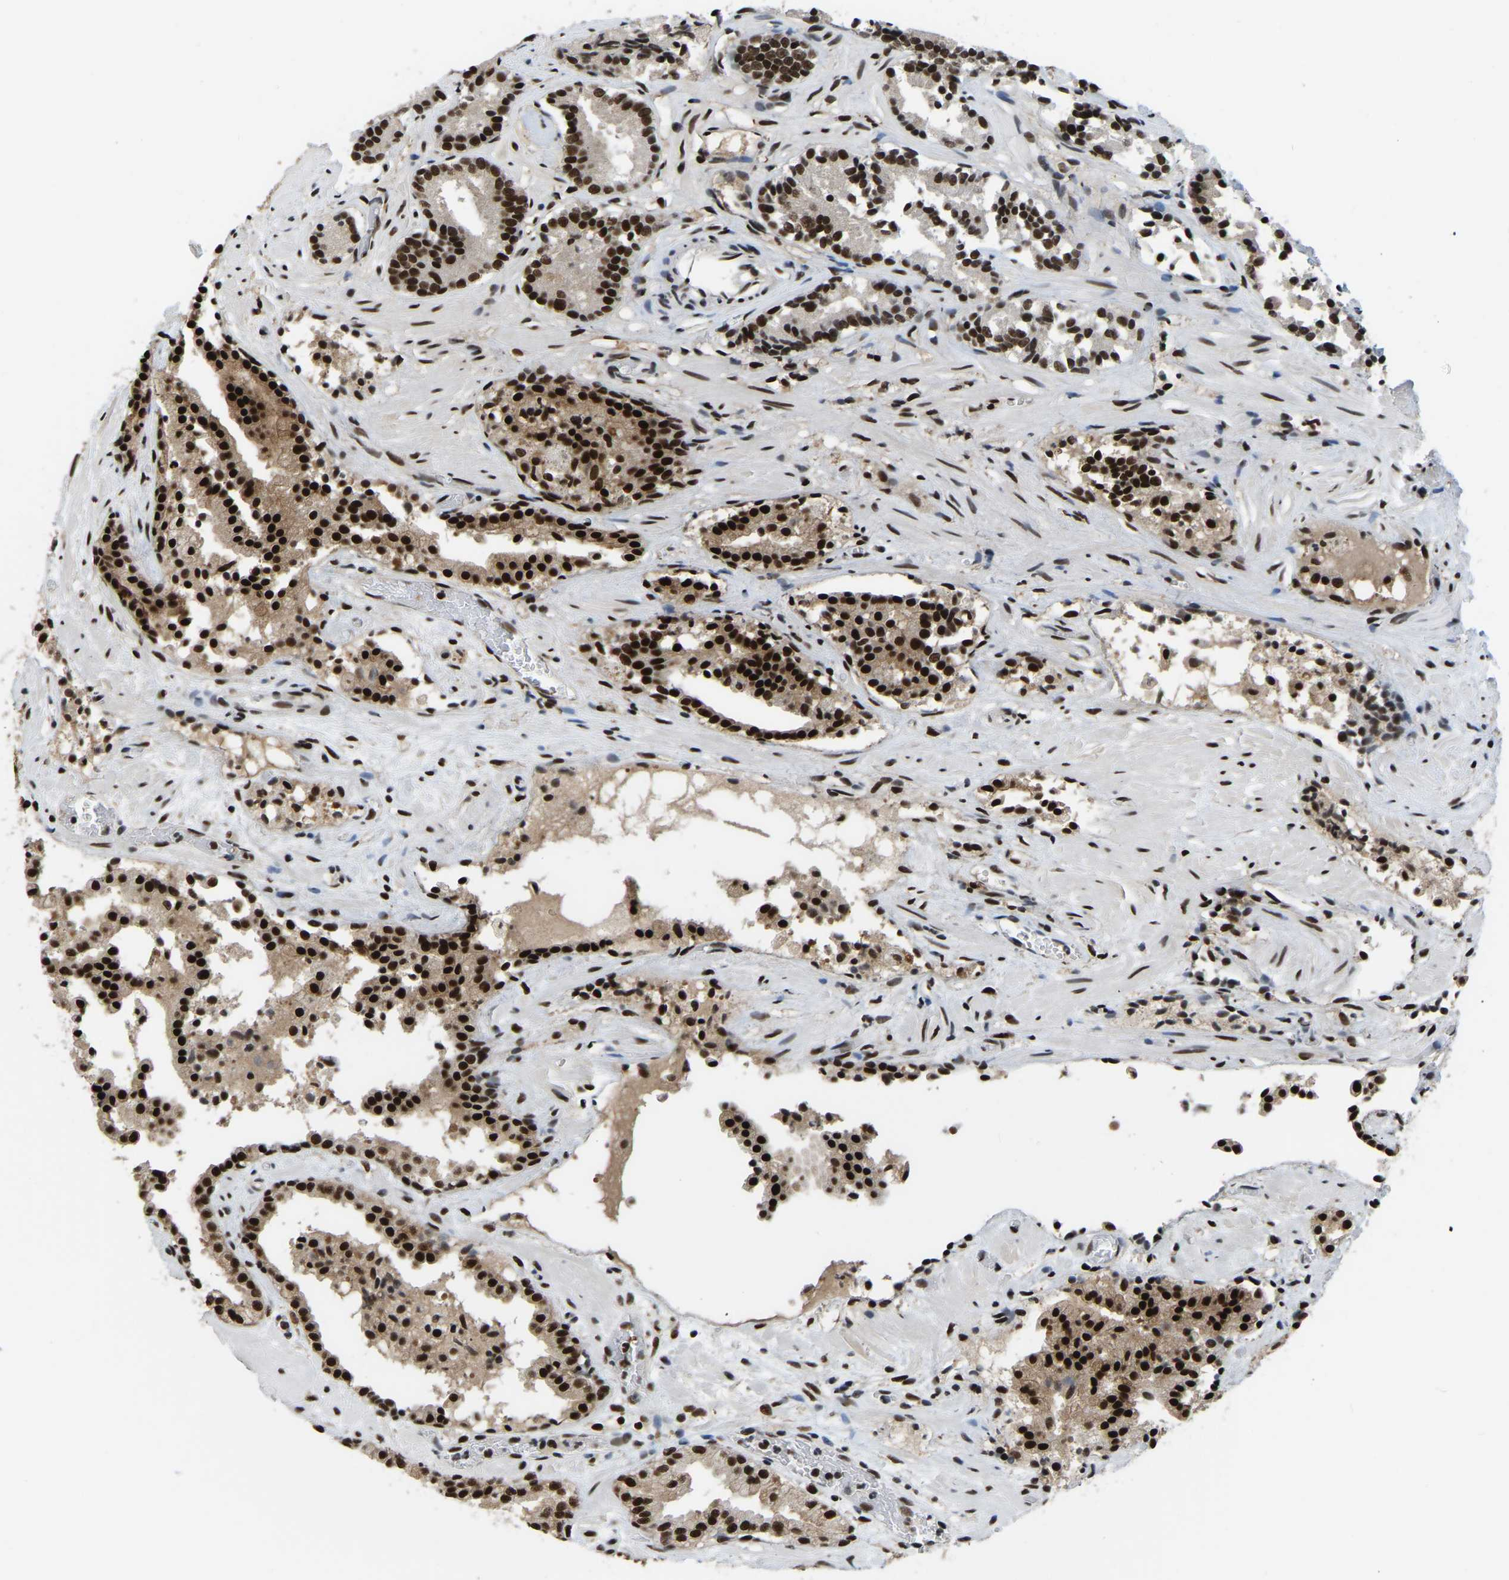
{"staining": {"intensity": "strong", "quantity": ">75%", "location": "nuclear"}, "tissue": "prostate cancer", "cell_type": "Tumor cells", "image_type": "cancer", "snomed": [{"axis": "morphology", "description": "Adenocarcinoma, Low grade"}, {"axis": "topography", "description": "Prostate"}], "caption": "IHC staining of adenocarcinoma (low-grade) (prostate), which shows high levels of strong nuclear positivity in approximately >75% of tumor cells indicating strong nuclear protein expression. The staining was performed using DAB (brown) for protein detection and nuclei were counterstained in hematoxylin (blue).", "gene": "TBL1XR1", "patient": {"sex": "male", "age": 51}}